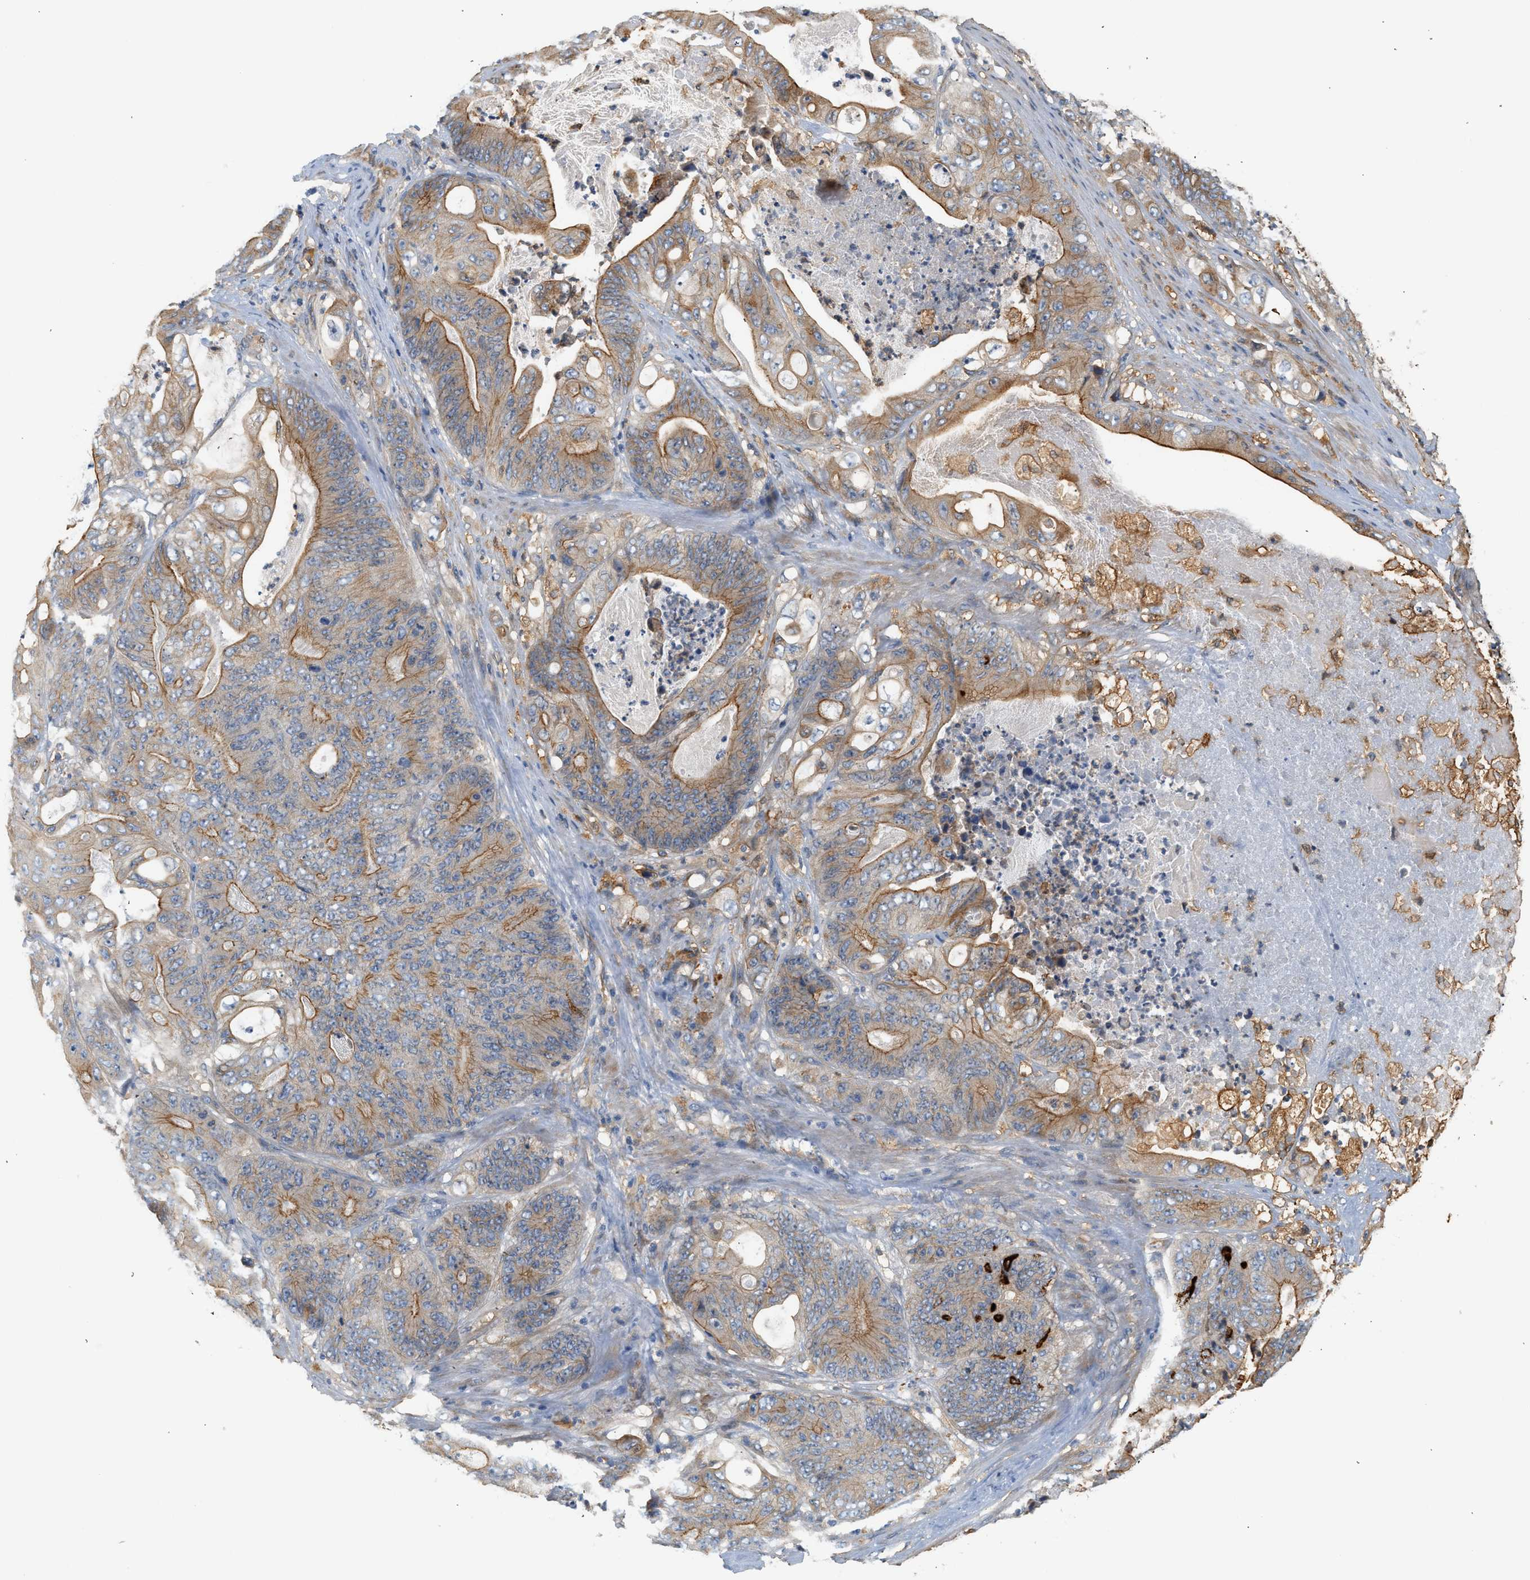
{"staining": {"intensity": "weak", "quantity": ">75%", "location": "cytoplasmic/membranous"}, "tissue": "stomach cancer", "cell_type": "Tumor cells", "image_type": "cancer", "snomed": [{"axis": "morphology", "description": "Adenocarcinoma, NOS"}, {"axis": "topography", "description": "Stomach"}], "caption": "Weak cytoplasmic/membranous protein positivity is identified in about >75% of tumor cells in stomach adenocarcinoma.", "gene": "CTXN1", "patient": {"sex": "female", "age": 73}}